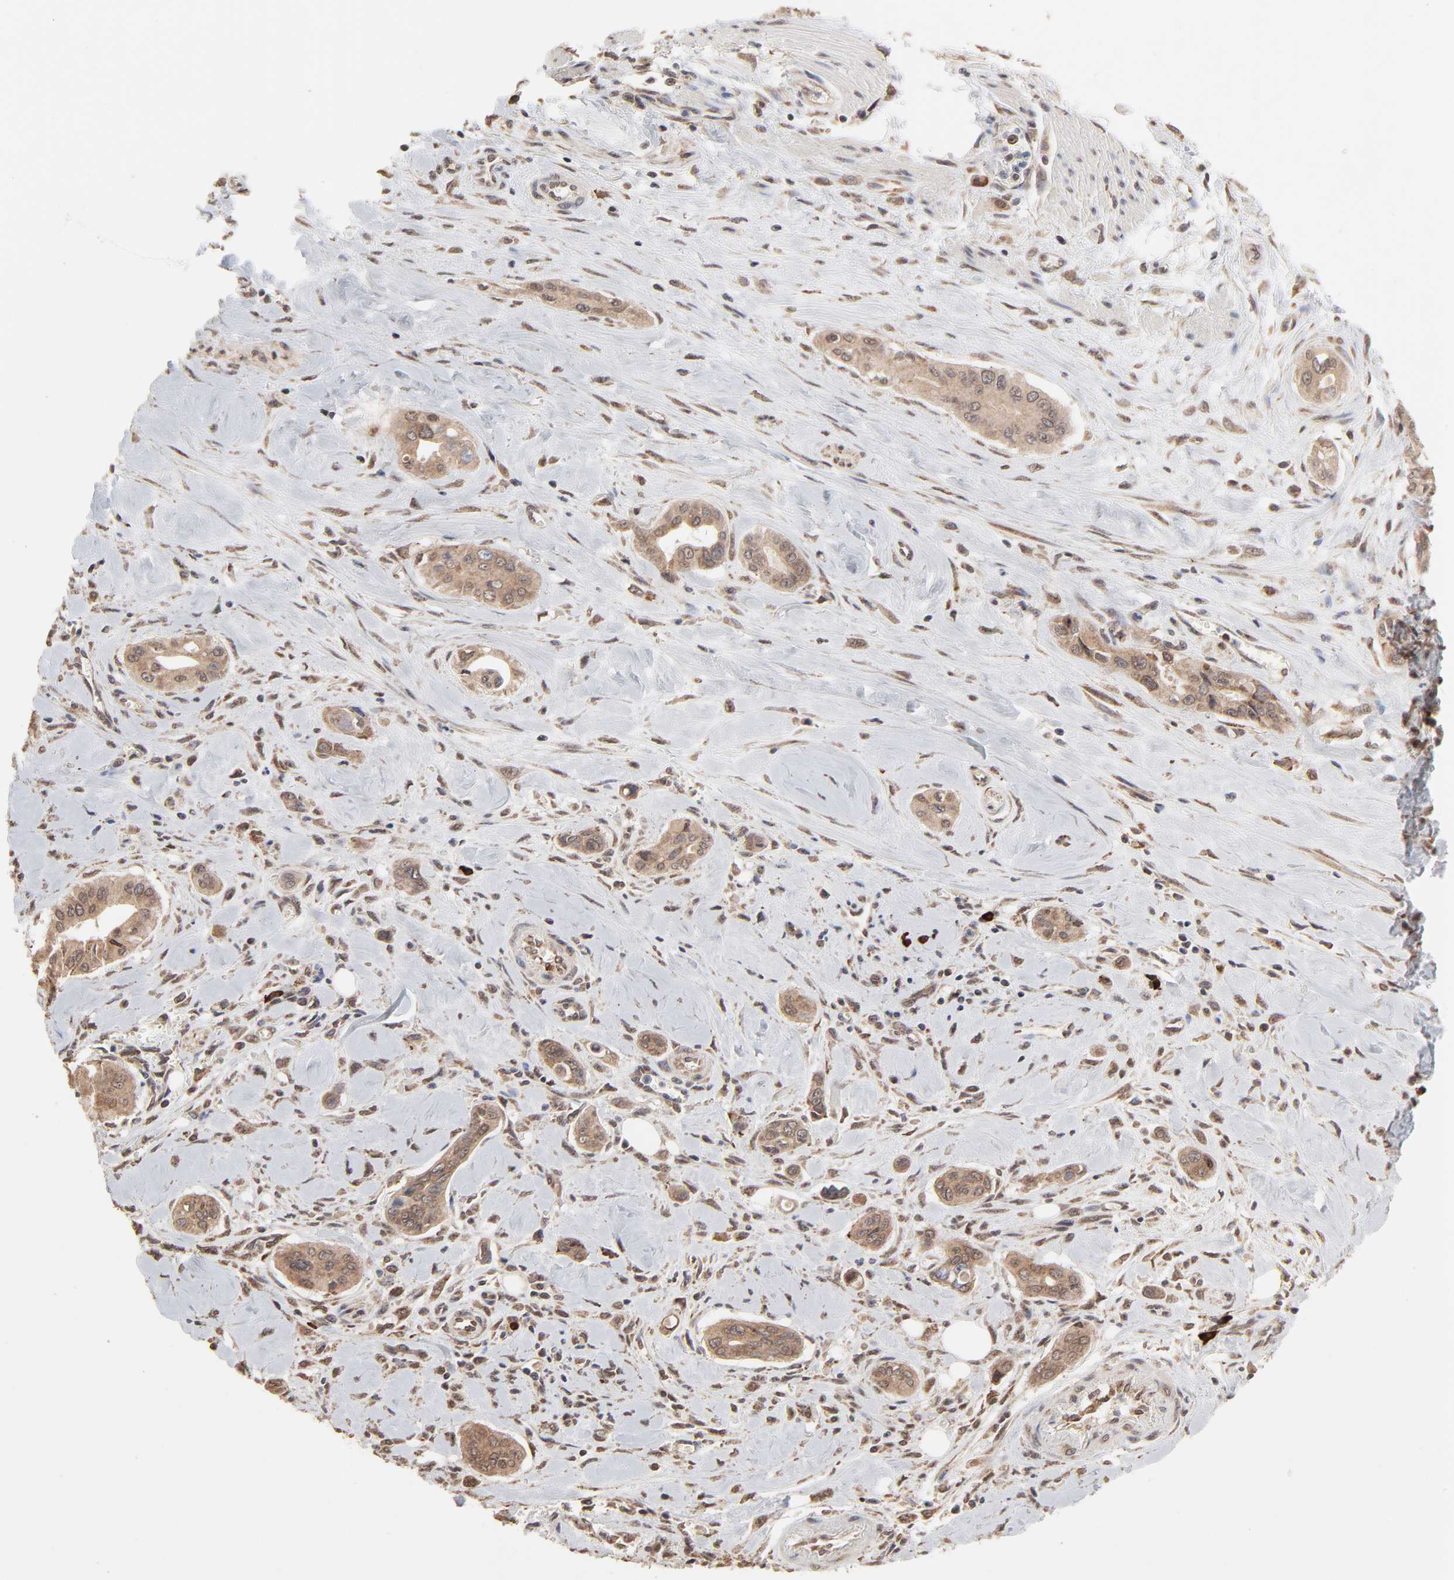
{"staining": {"intensity": "moderate", "quantity": ">75%", "location": "cytoplasmic/membranous"}, "tissue": "pancreatic cancer", "cell_type": "Tumor cells", "image_type": "cancer", "snomed": [{"axis": "morphology", "description": "Adenocarcinoma, NOS"}, {"axis": "topography", "description": "Pancreas"}], "caption": "The image reveals a brown stain indicating the presence of a protein in the cytoplasmic/membranous of tumor cells in adenocarcinoma (pancreatic).", "gene": "CHM", "patient": {"sex": "male", "age": 77}}